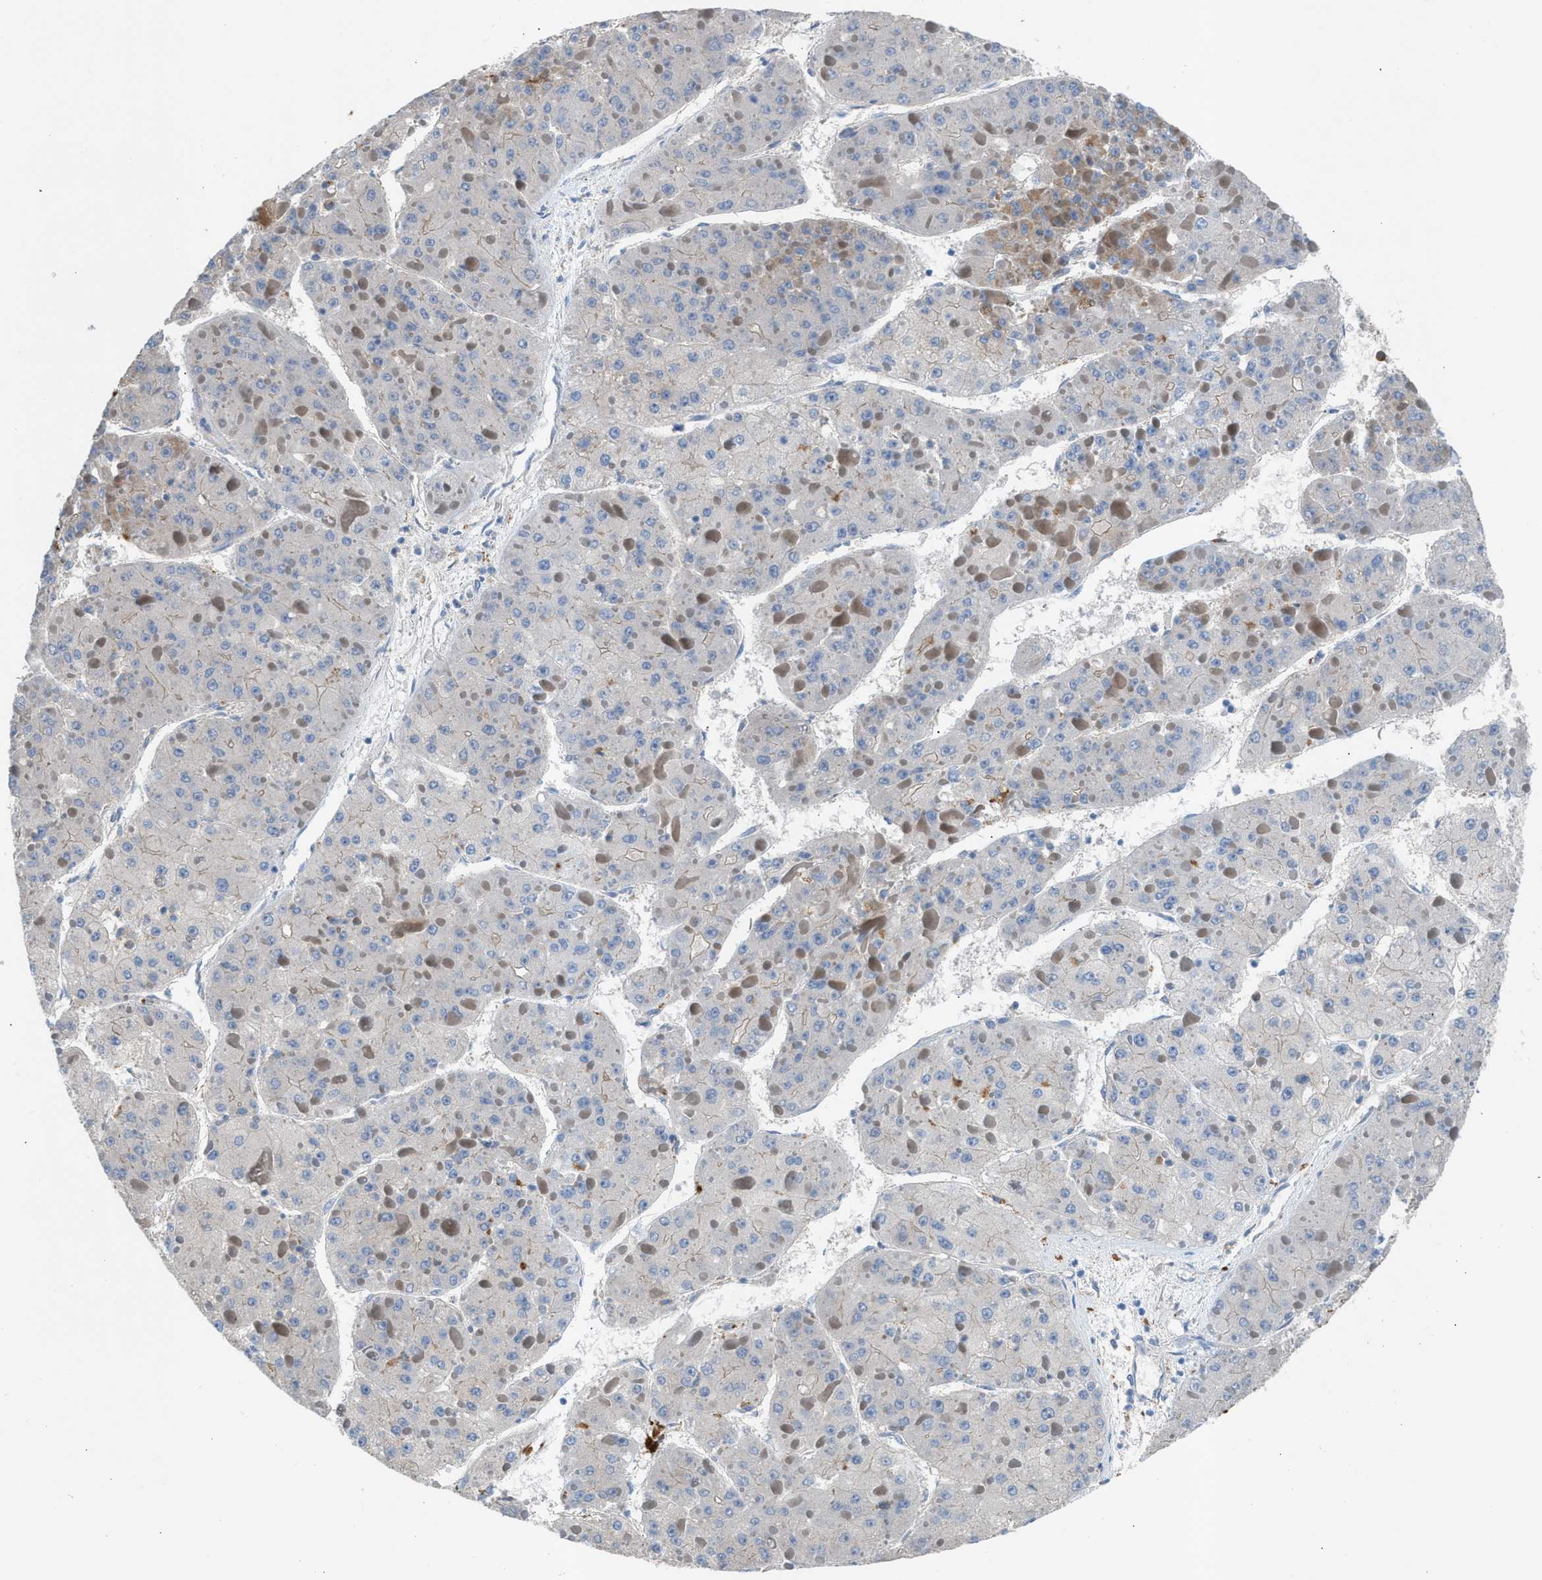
{"staining": {"intensity": "negative", "quantity": "none", "location": "none"}, "tissue": "liver cancer", "cell_type": "Tumor cells", "image_type": "cancer", "snomed": [{"axis": "morphology", "description": "Carcinoma, Hepatocellular, NOS"}, {"axis": "topography", "description": "Liver"}], "caption": "The IHC photomicrograph has no significant positivity in tumor cells of liver cancer tissue.", "gene": "AOAH", "patient": {"sex": "female", "age": 73}}